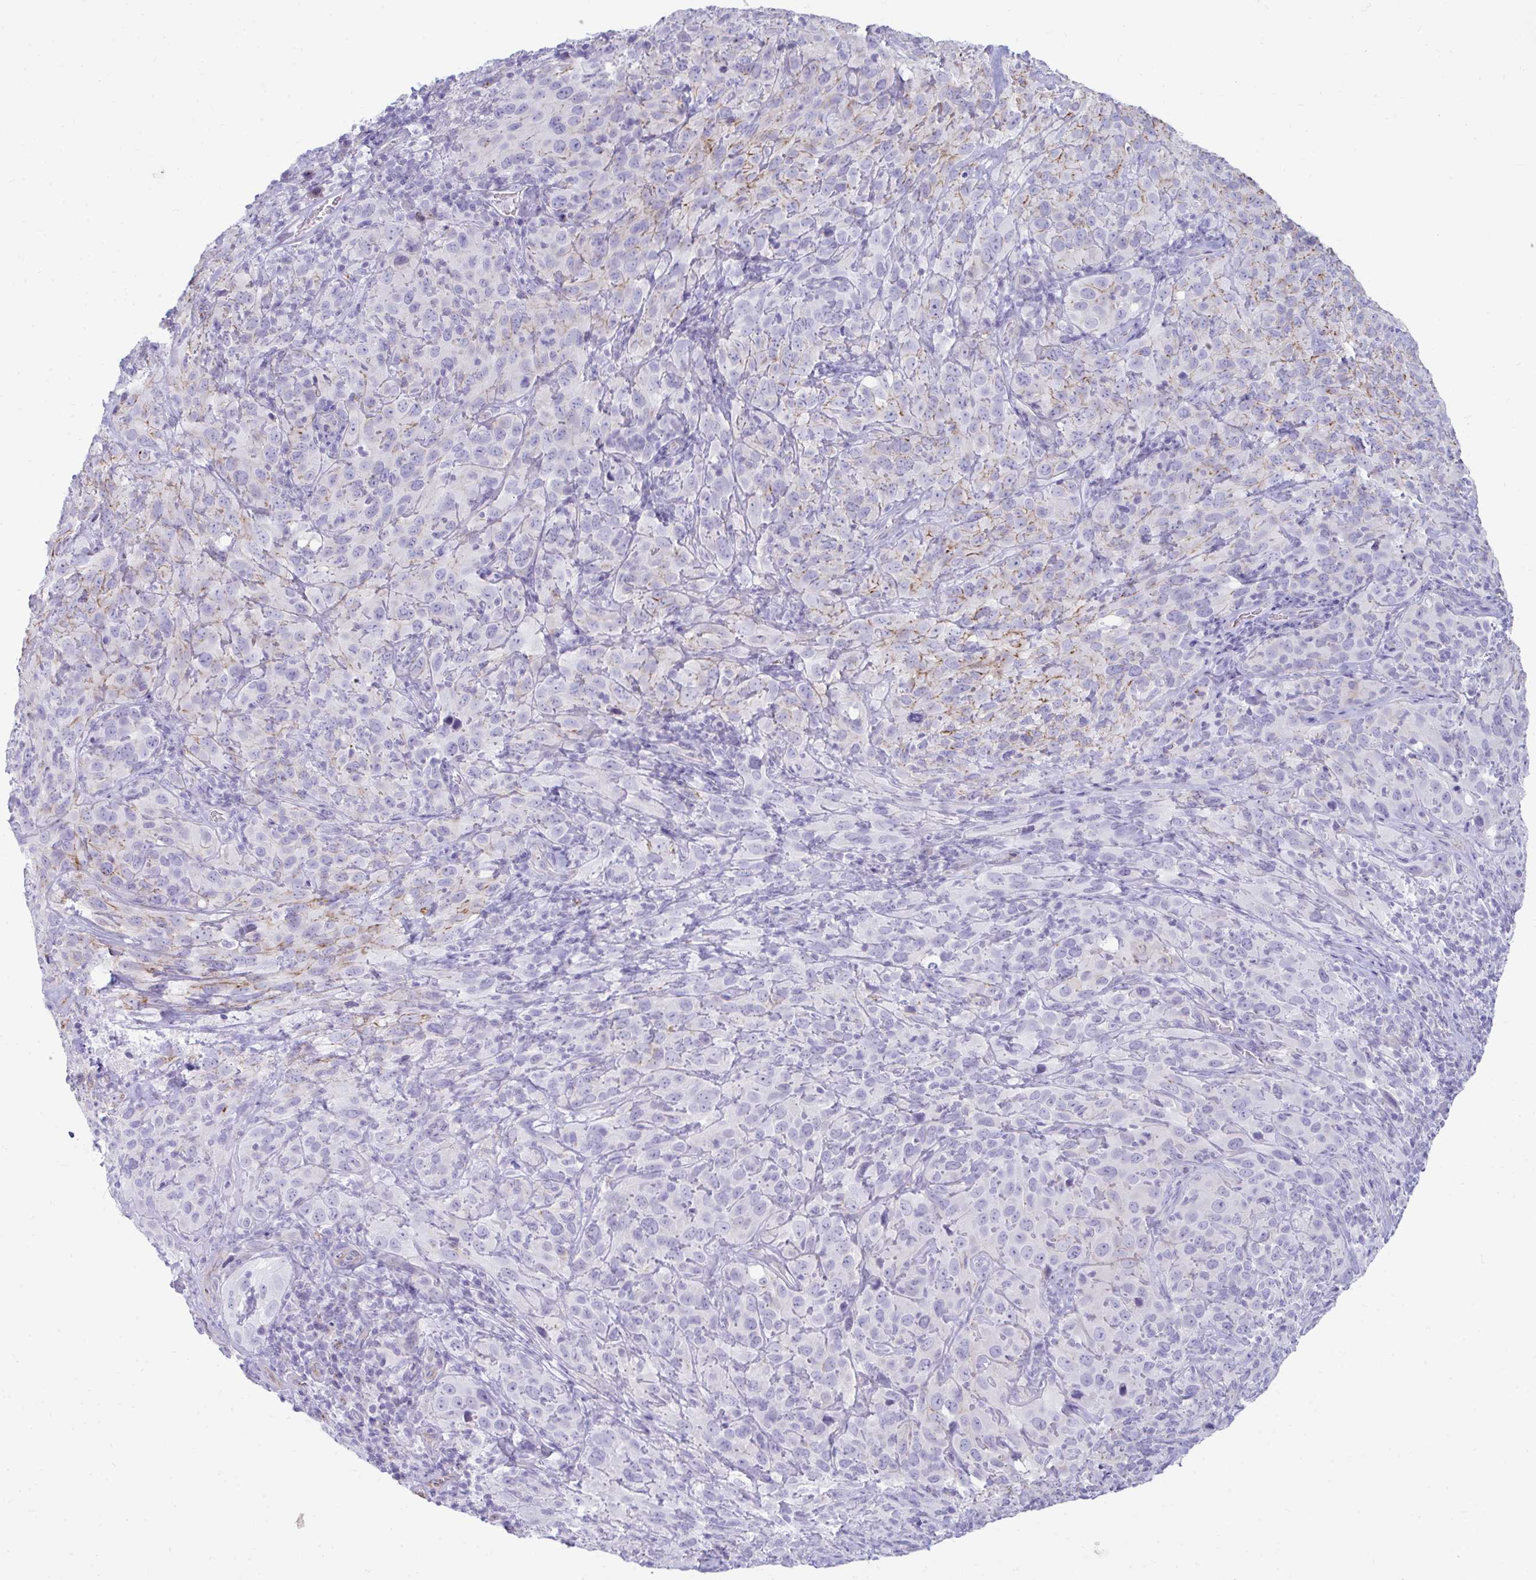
{"staining": {"intensity": "moderate", "quantity": "<25%", "location": "cytoplasmic/membranous"}, "tissue": "cervical cancer", "cell_type": "Tumor cells", "image_type": "cancer", "snomed": [{"axis": "morphology", "description": "Squamous cell carcinoma, NOS"}, {"axis": "topography", "description": "Cervix"}], "caption": "This image shows immunohistochemistry staining of cervical cancer, with low moderate cytoplasmic/membranous expression in about <25% of tumor cells.", "gene": "UBL3", "patient": {"sex": "female", "age": 51}}